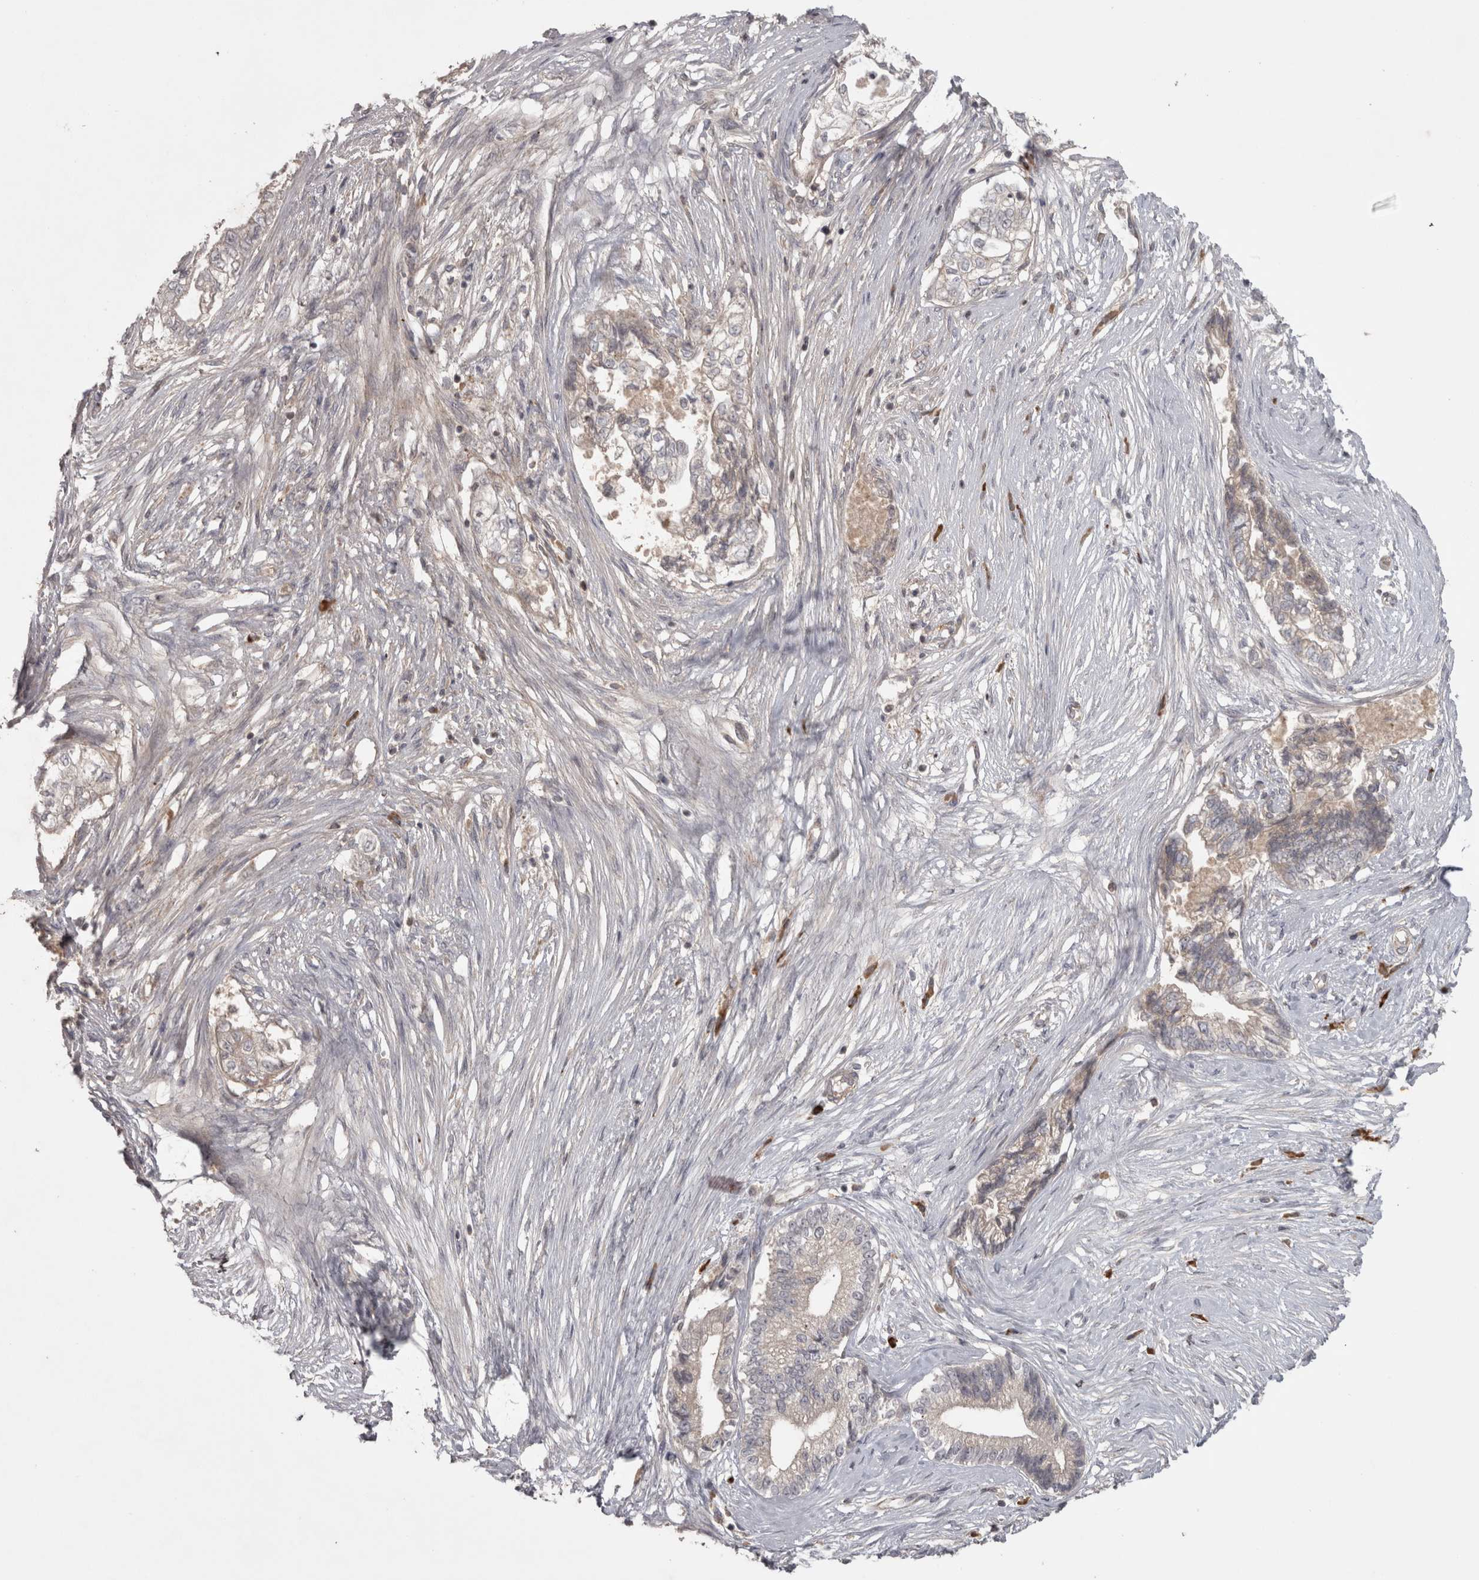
{"staining": {"intensity": "weak", "quantity": "<25%", "location": "cytoplasmic/membranous"}, "tissue": "pancreatic cancer", "cell_type": "Tumor cells", "image_type": "cancer", "snomed": [{"axis": "morphology", "description": "Adenocarcinoma, NOS"}, {"axis": "topography", "description": "Pancreas"}], "caption": "High power microscopy photomicrograph of an immunohistochemistry photomicrograph of adenocarcinoma (pancreatic), revealing no significant positivity in tumor cells.", "gene": "SLCO5A1", "patient": {"sex": "male", "age": 72}}